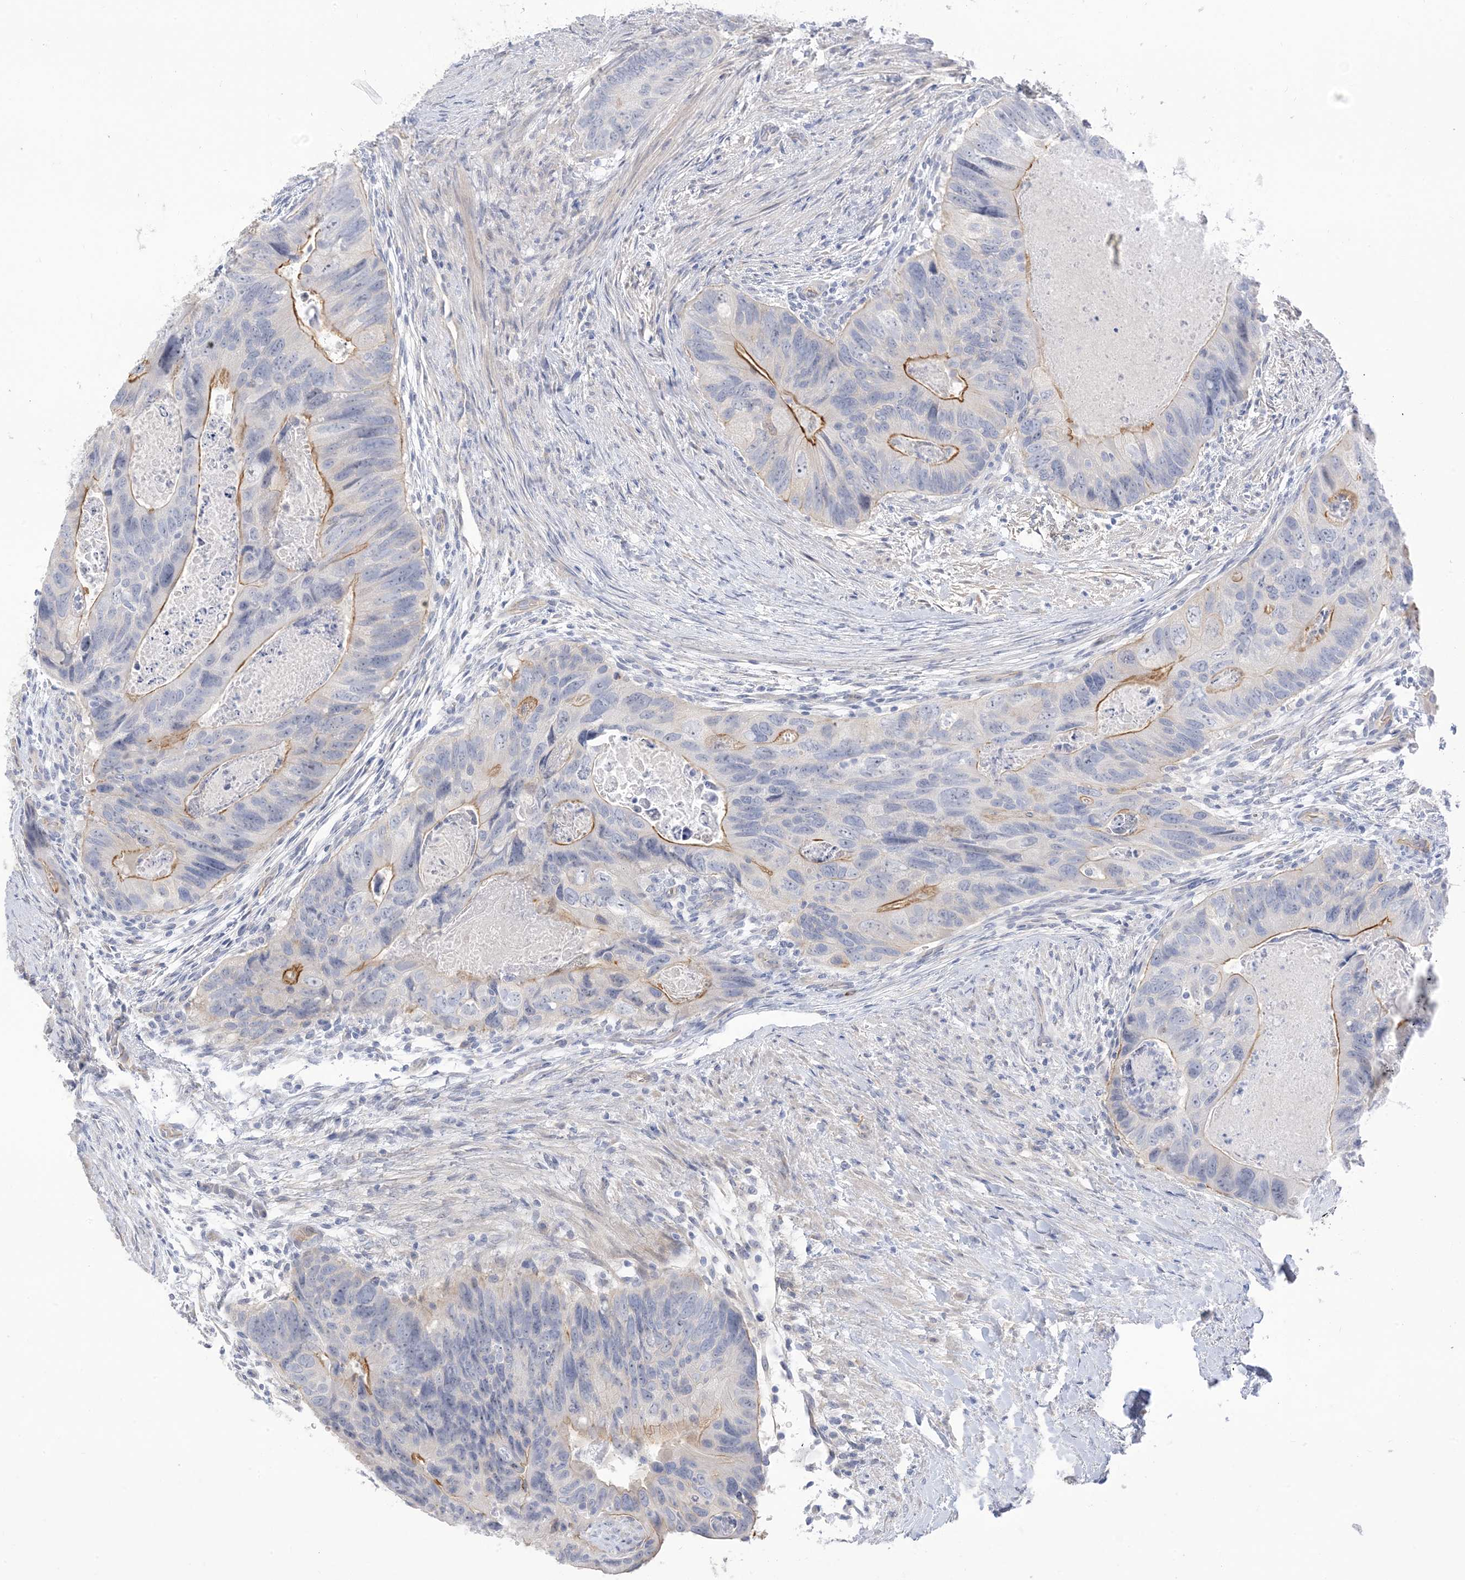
{"staining": {"intensity": "moderate", "quantity": "<25%", "location": "cytoplasmic/membranous"}, "tissue": "colorectal cancer", "cell_type": "Tumor cells", "image_type": "cancer", "snomed": [{"axis": "morphology", "description": "Adenocarcinoma, NOS"}, {"axis": "topography", "description": "Rectum"}], "caption": "Immunohistochemical staining of human adenocarcinoma (colorectal) exhibits low levels of moderate cytoplasmic/membranous expression in about <25% of tumor cells.", "gene": "IL36B", "patient": {"sex": "male", "age": 63}}